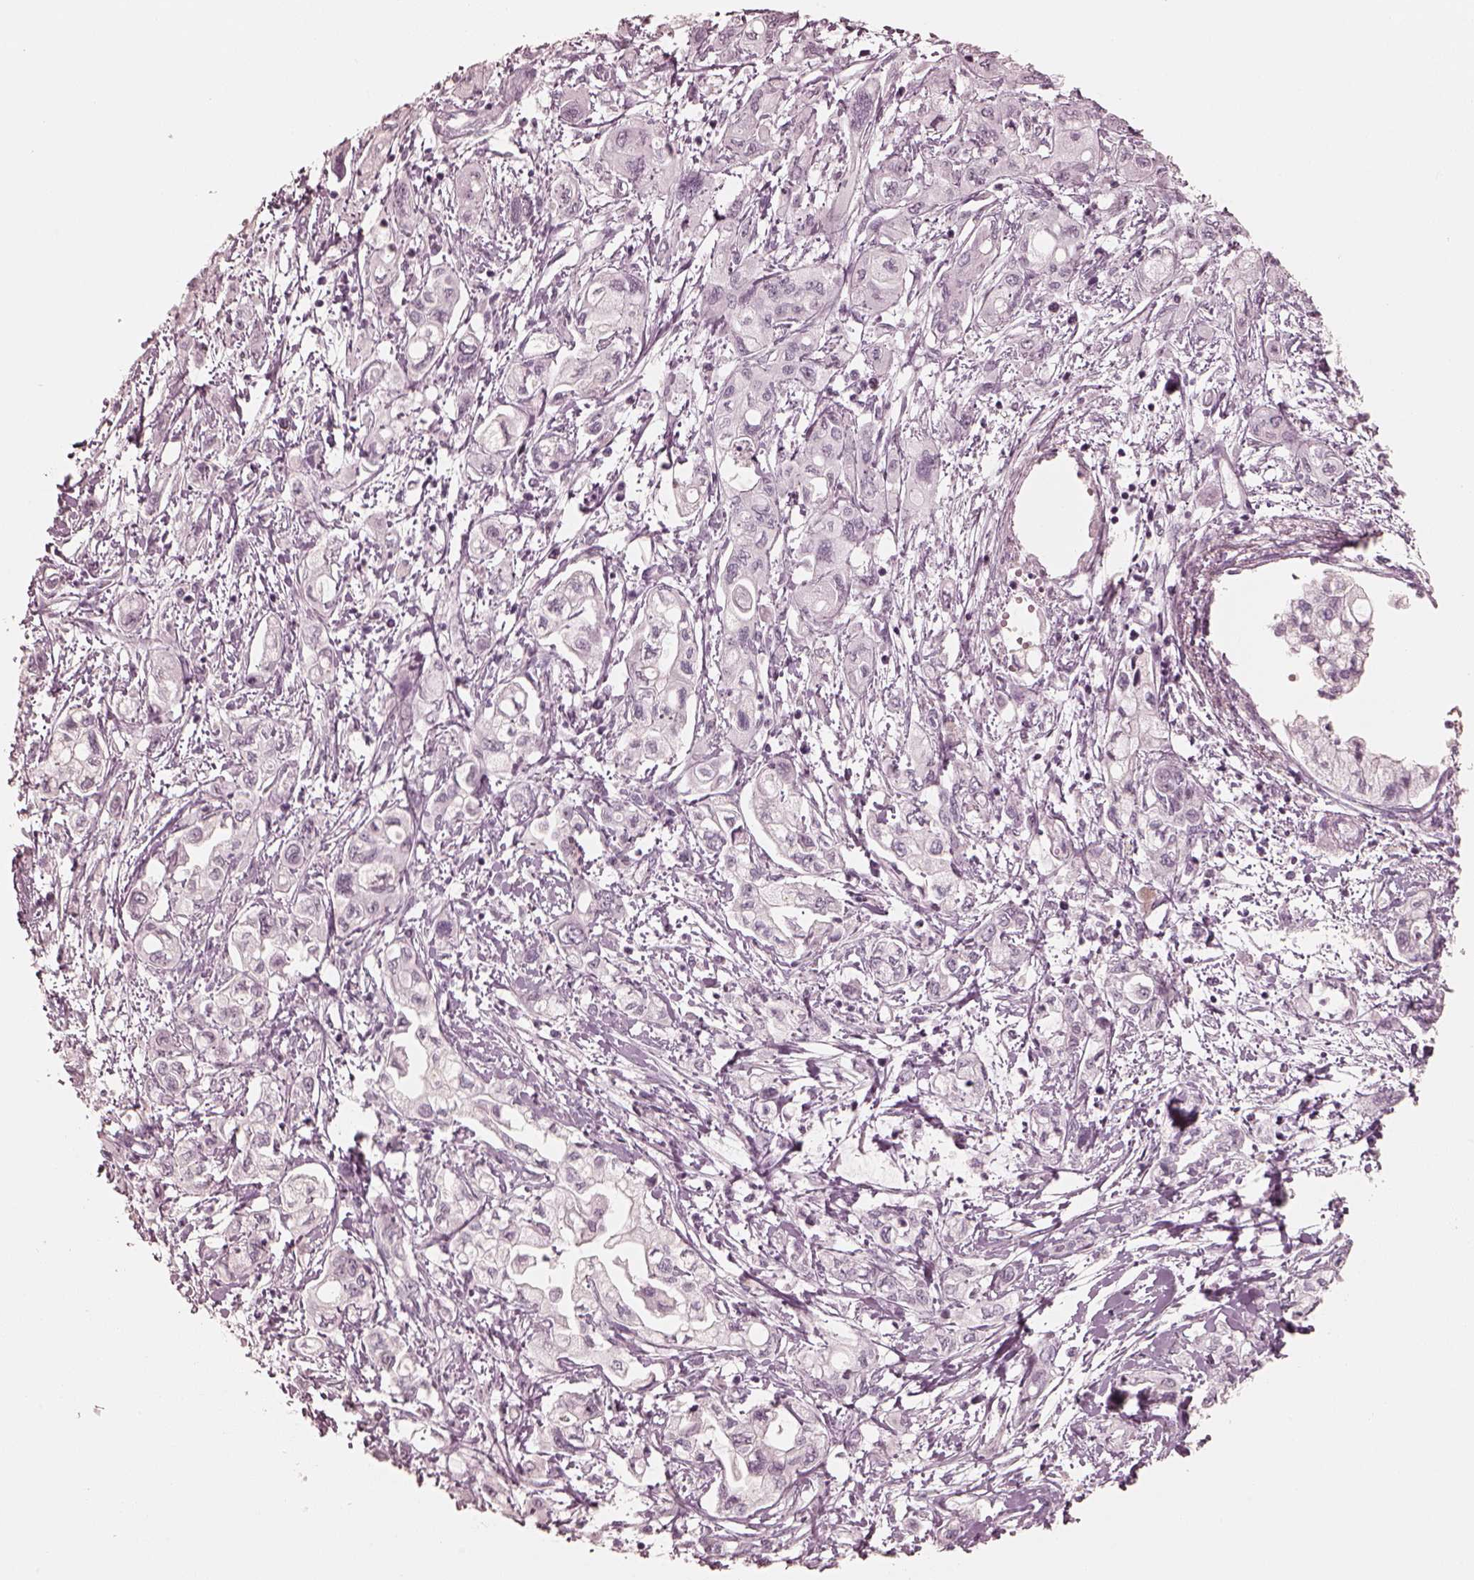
{"staining": {"intensity": "negative", "quantity": "none", "location": "none"}, "tissue": "pancreatic cancer", "cell_type": "Tumor cells", "image_type": "cancer", "snomed": [{"axis": "morphology", "description": "Adenocarcinoma, NOS"}, {"axis": "topography", "description": "Pancreas"}], "caption": "Human adenocarcinoma (pancreatic) stained for a protein using immunohistochemistry (IHC) displays no expression in tumor cells.", "gene": "CALR3", "patient": {"sex": "male", "age": 54}}